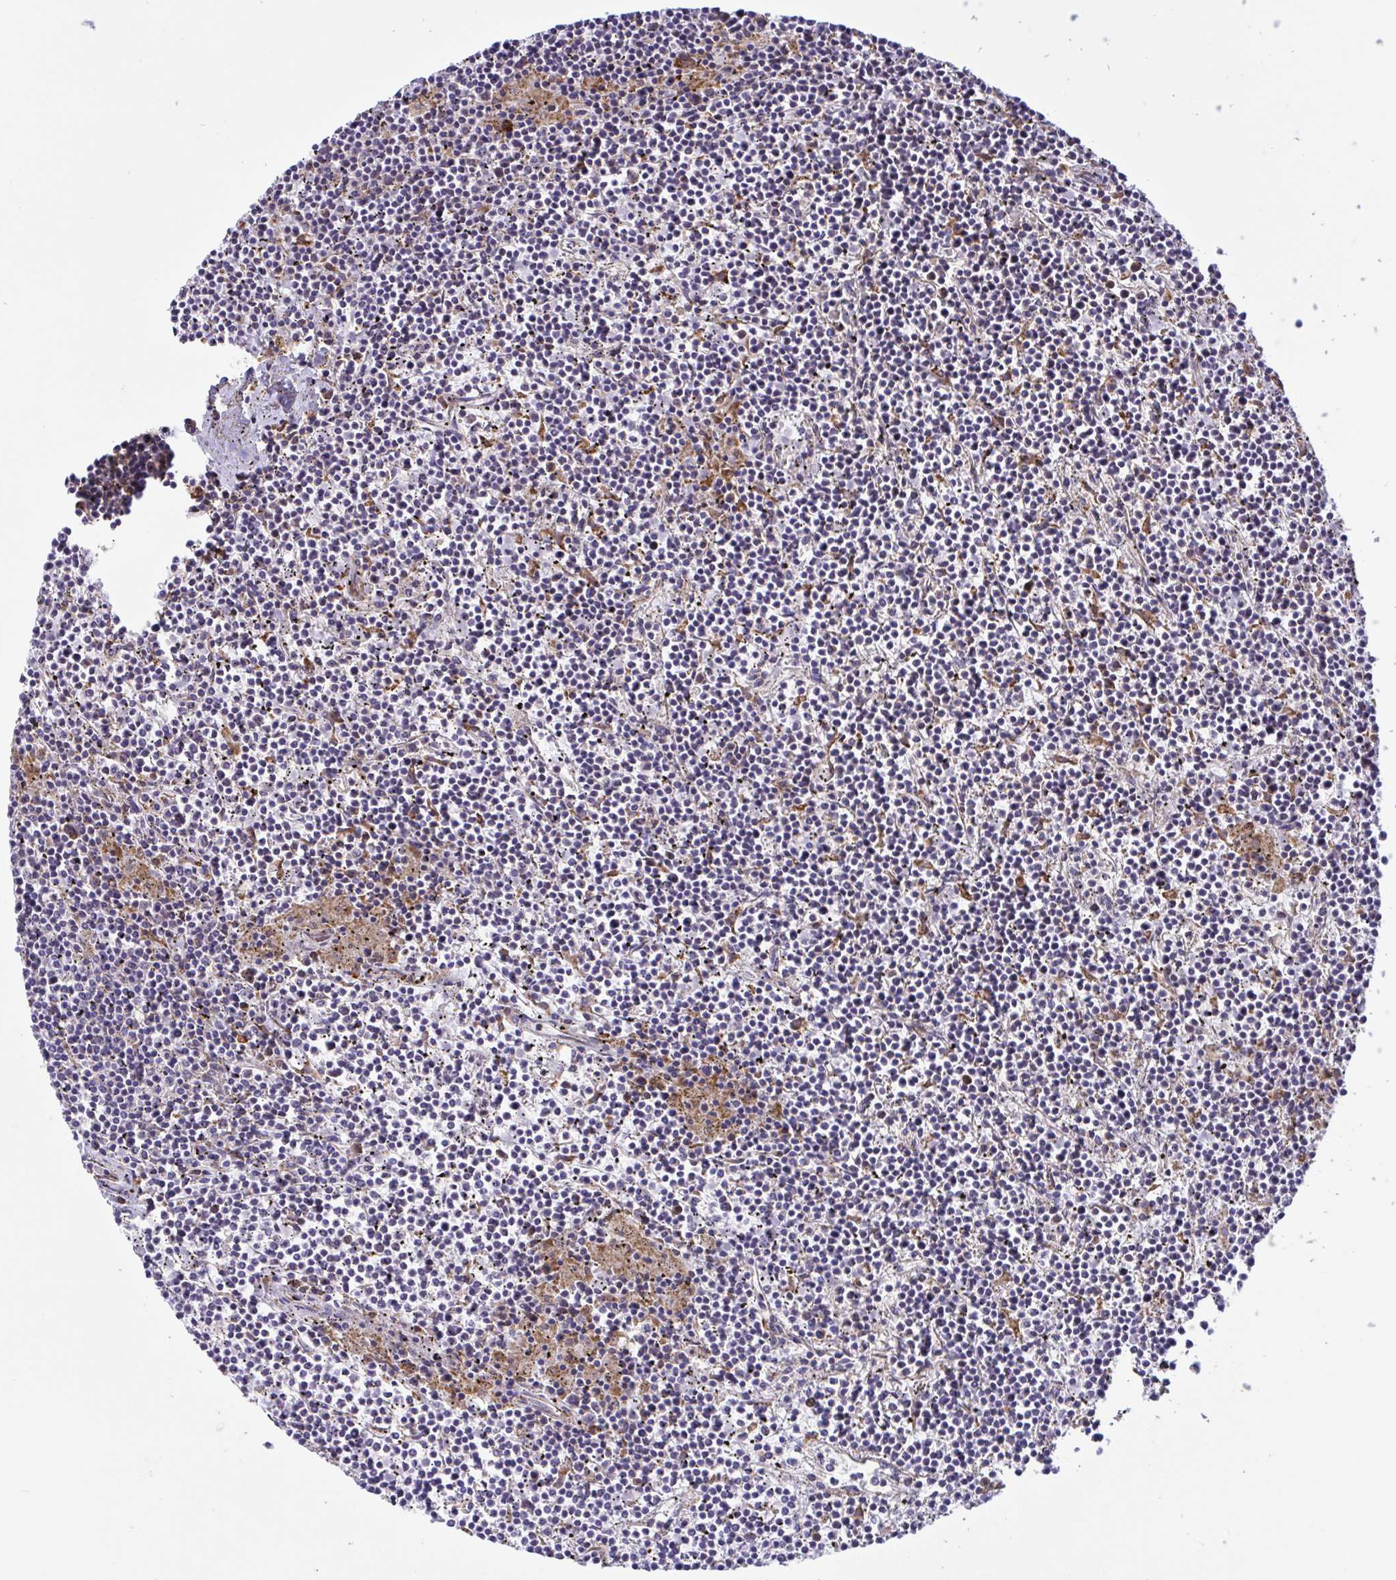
{"staining": {"intensity": "negative", "quantity": "none", "location": "none"}, "tissue": "lymphoma", "cell_type": "Tumor cells", "image_type": "cancer", "snomed": [{"axis": "morphology", "description": "Malignant lymphoma, non-Hodgkin's type, Low grade"}, {"axis": "topography", "description": "Spleen"}], "caption": "This photomicrograph is of low-grade malignant lymphoma, non-Hodgkin's type stained with IHC to label a protein in brown with the nuclei are counter-stained blue. There is no positivity in tumor cells.", "gene": "DSC3", "patient": {"sex": "female", "age": 19}}